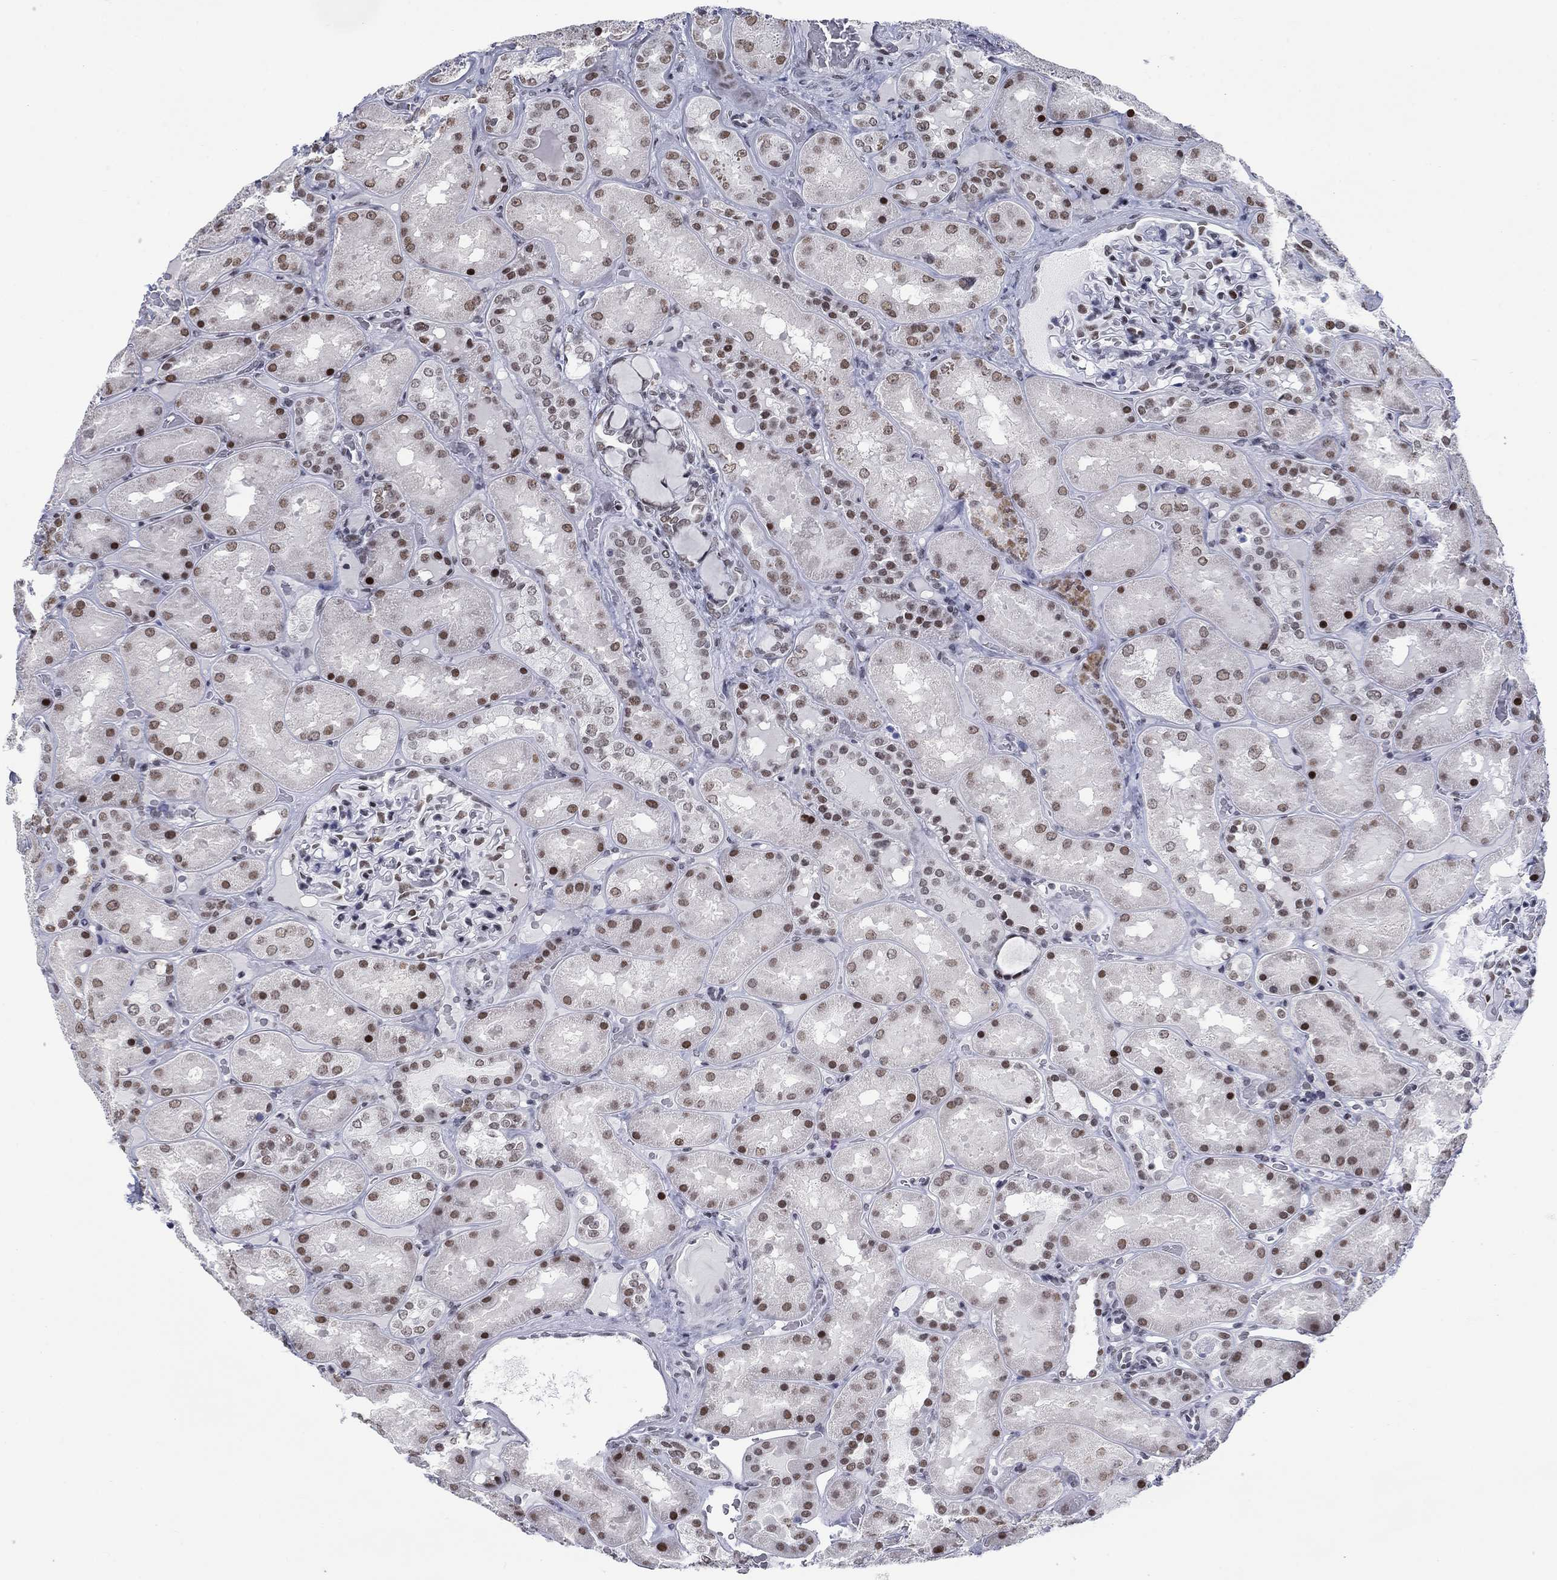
{"staining": {"intensity": "moderate", "quantity": "<25%", "location": "nuclear"}, "tissue": "kidney", "cell_type": "Cells in glomeruli", "image_type": "normal", "snomed": [{"axis": "morphology", "description": "Normal tissue, NOS"}, {"axis": "topography", "description": "Kidney"}], "caption": "Approximately <25% of cells in glomeruli in normal human kidney show moderate nuclear protein expression as visualized by brown immunohistochemical staining.", "gene": "NPAS3", "patient": {"sex": "male", "age": 73}}